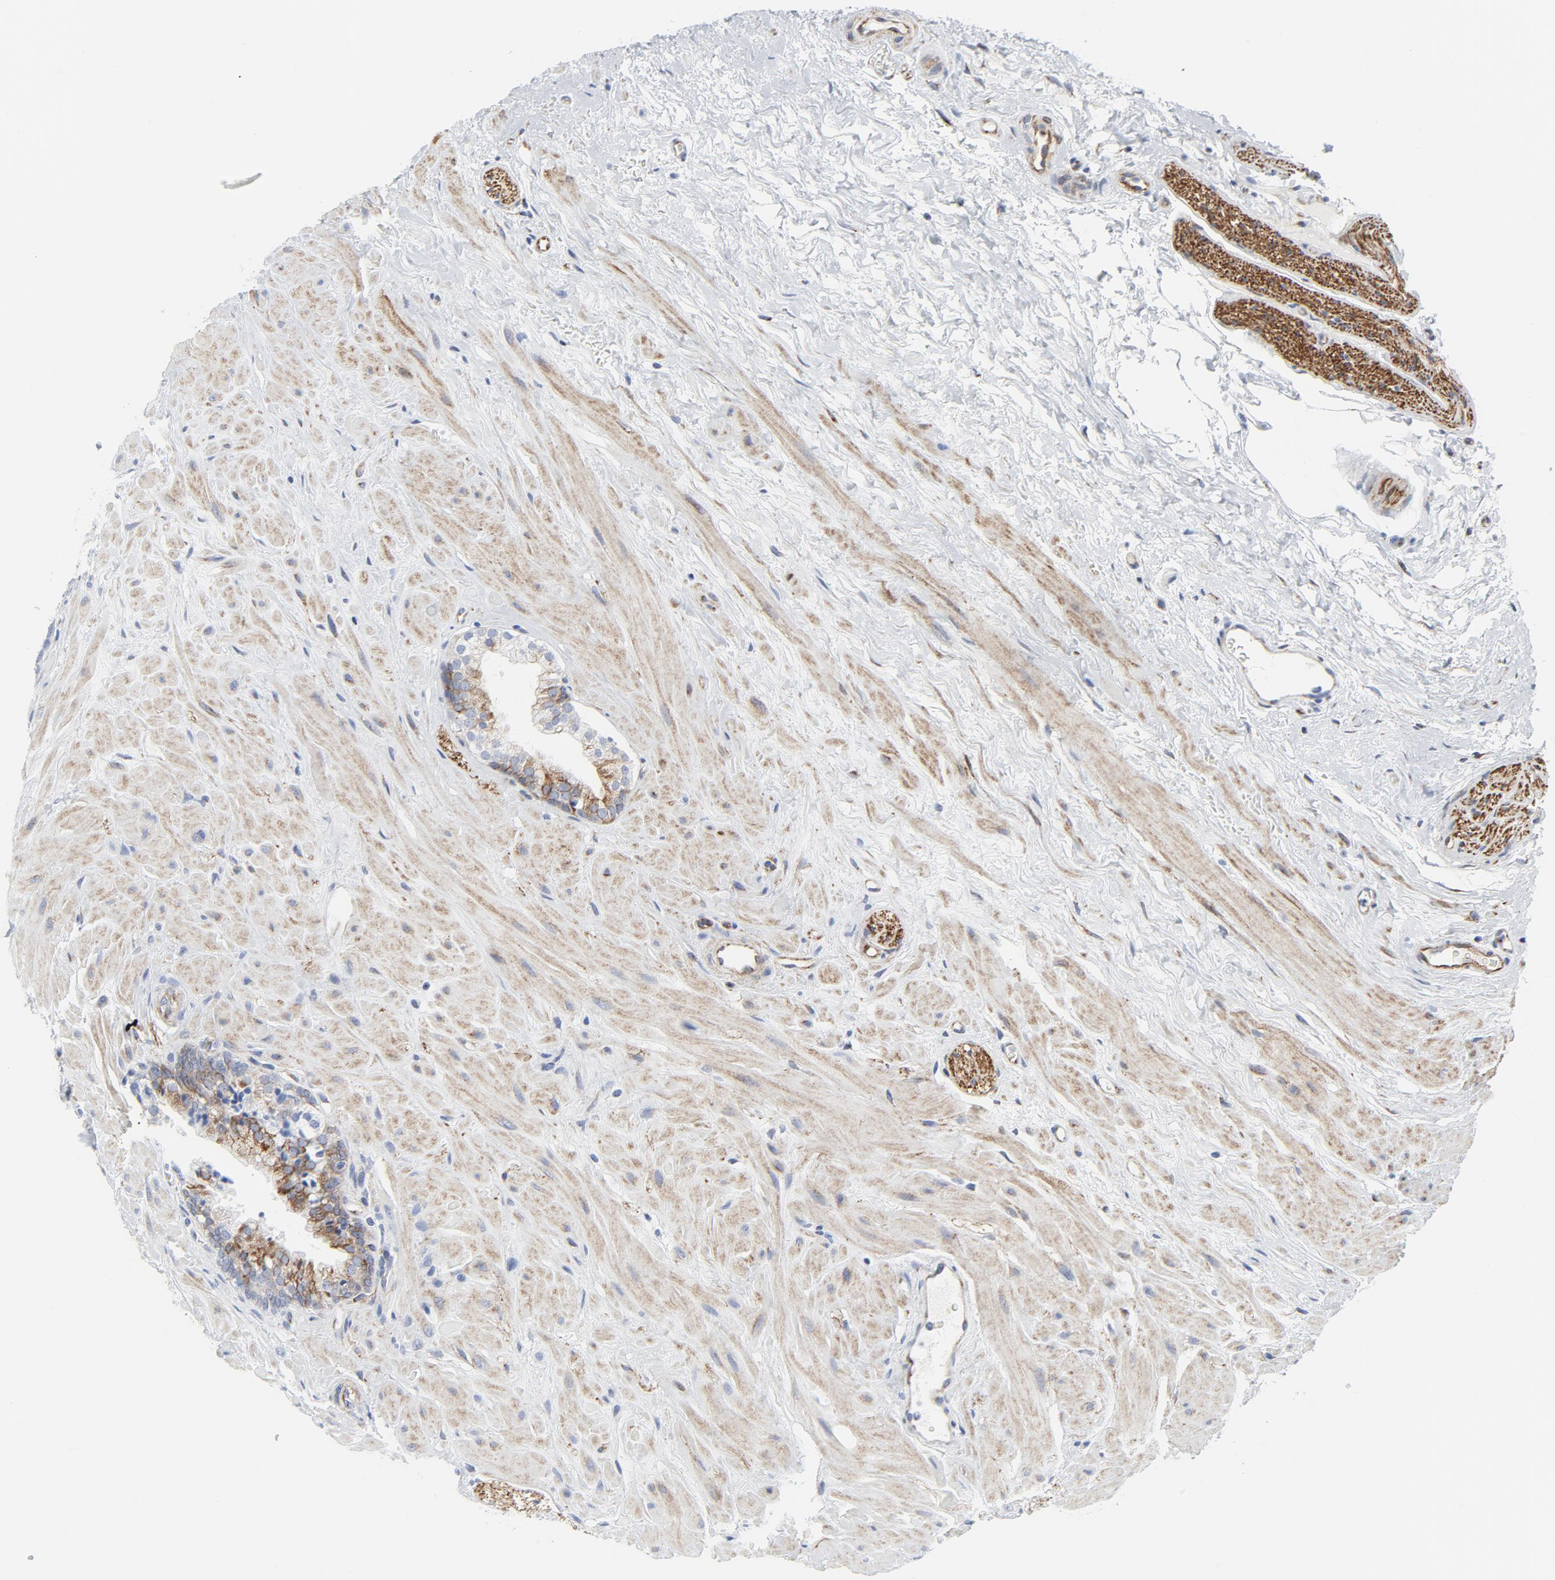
{"staining": {"intensity": "moderate", "quantity": "<25%", "location": "cytoplasmic/membranous"}, "tissue": "prostate", "cell_type": "Glandular cells", "image_type": "normal", "snomed": [{"axis": "morphology", "description": "Normal tissue, NOS"}, {"axis": "topography", "description": "Prostate"}], "caption": "Prostate stained with immunohistochemistry (IHC) displays moderate cytoplasmic/membranous expression in about <25% of glandular cells.", "gene": "TUBB1", "patient": {"sex": "male", "age": 60}}